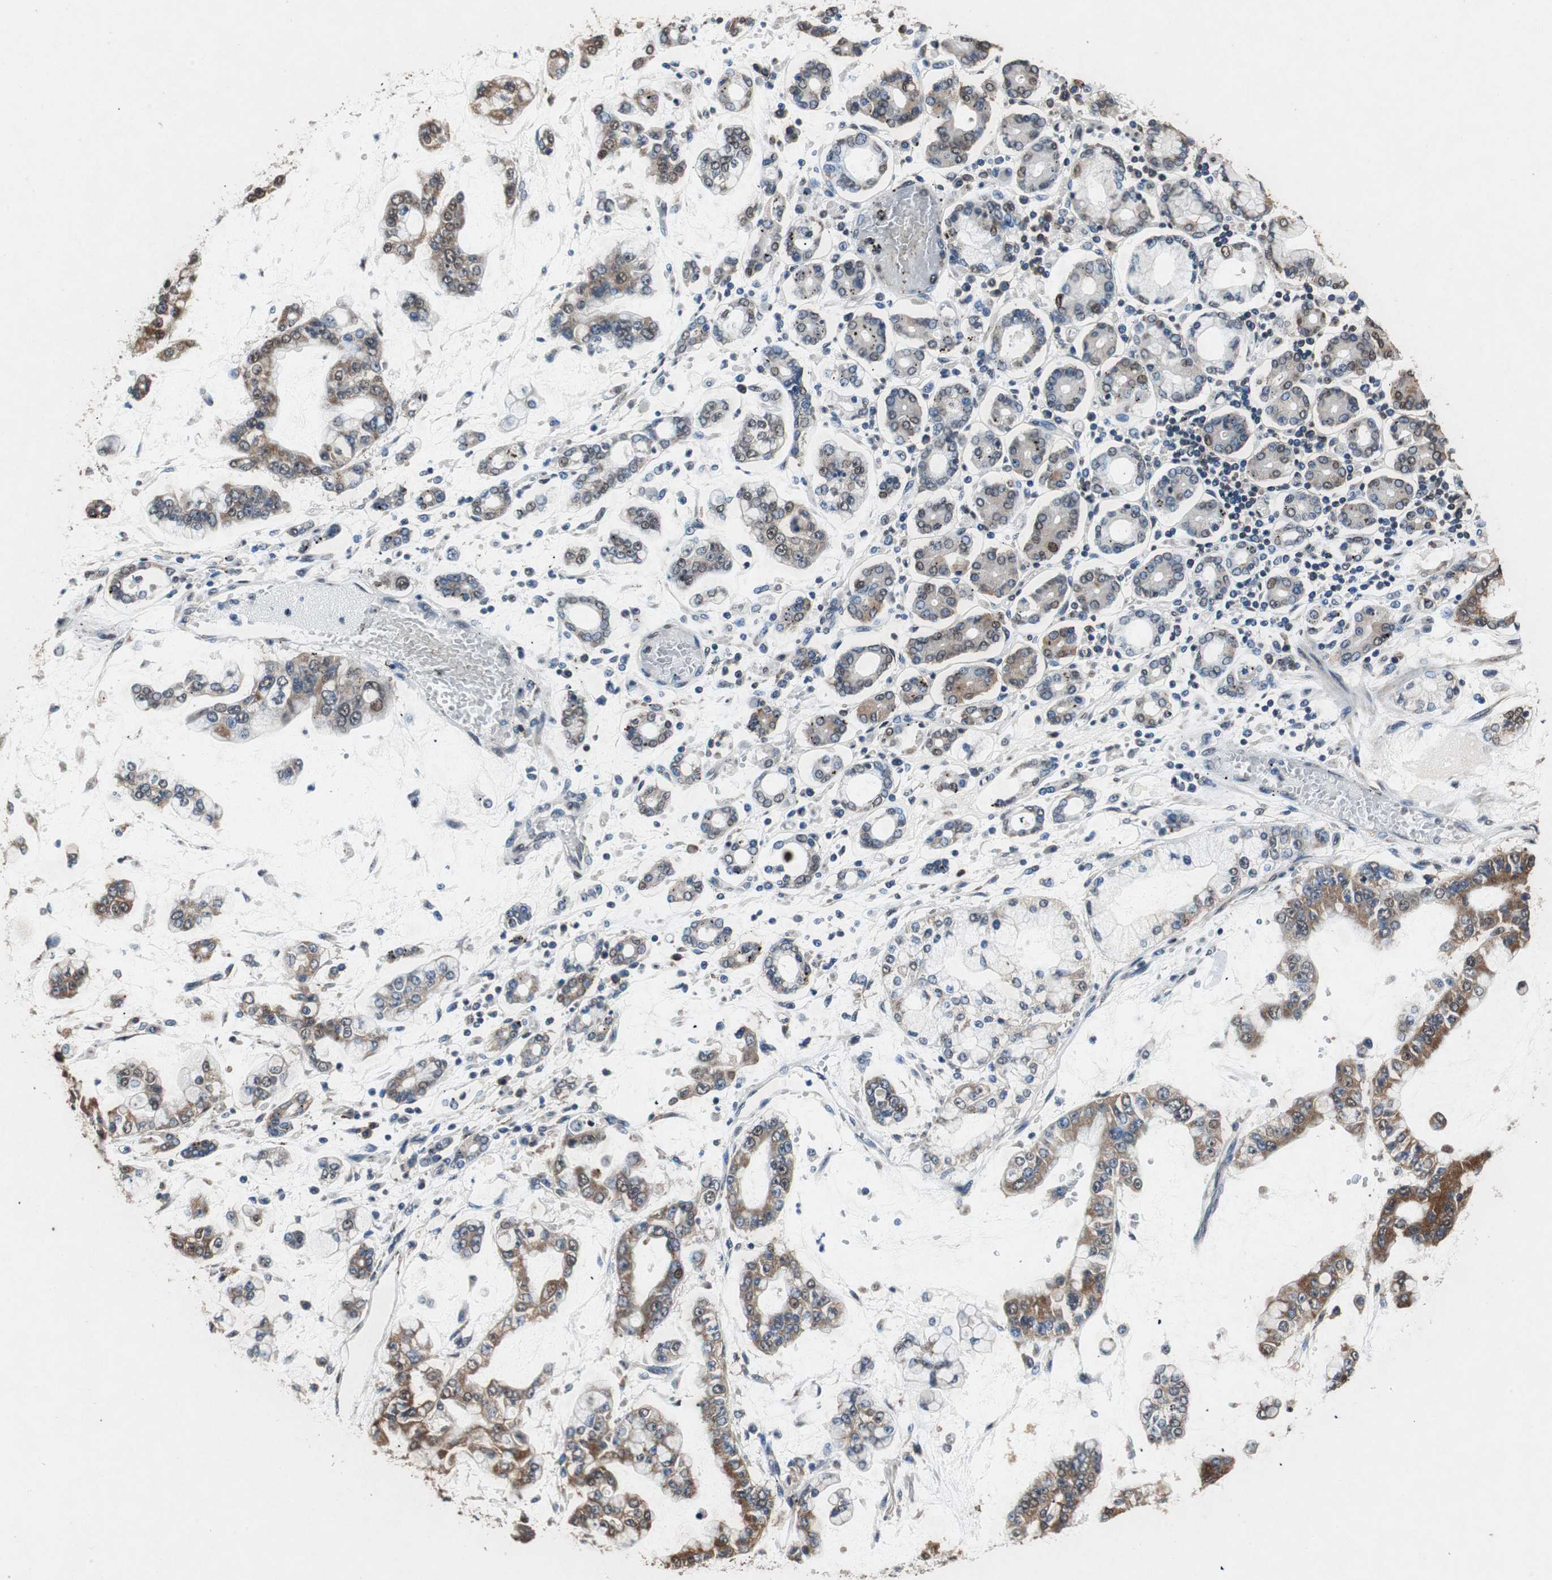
{"staining": {"intensity": "strong", "quantity": ">75%", "location": "cytoplasmic/membranous"}, "tissue": "stomach cancer", "cell_type": "Tumor cells", "image_type": "cancer", "snomed": [{"axis": "morphology", "description": "Normal tissue, NOS"}, {"axis": "morphology", "description": "Adenocarcinoma, NOS"}, {"axis": "topography", "description": "Stomach, upper"}, {"axis": "topography", "description": "Stomach"}], "caption": "The photomicrograph displays a brown stain indicating the presence of a protein in the cytoplasmic/membranous of tumor cells in stomach cancer.", "gene": "RPL35", "patient": {"sex": "male", "age": 76}}